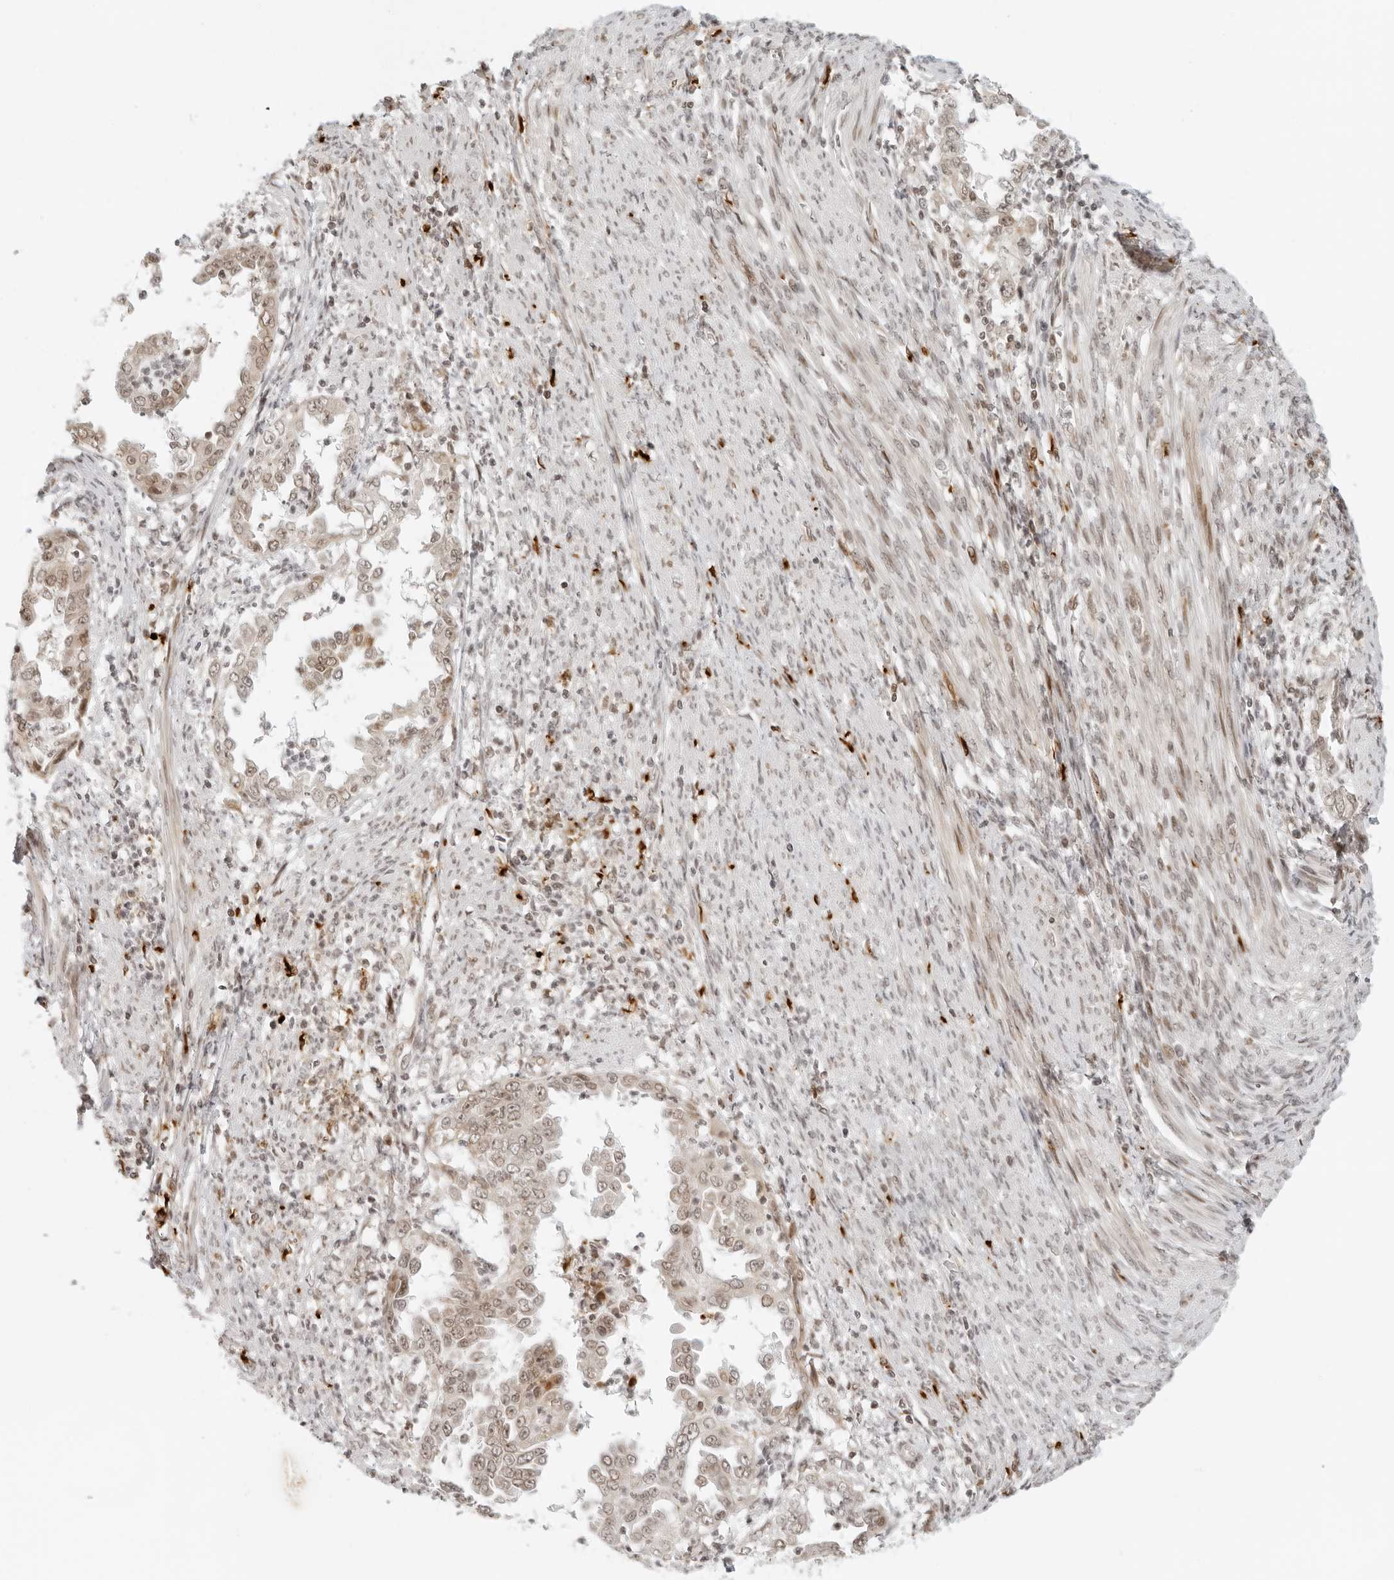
{"staining": {"intensity": "weak", "quantity": ">75%", "location": "cytoplasmic/membranous,nuclear"}, "tissue": "endometrial cancer", "cell_type": "Tumor cells", "image_type": "cancer", "snomed": [{"axis": "morphology", "description": "Adenocarcinoma, NOS"}, {"axis": "topography", "description": "Endometrium"}], "caption": "Immunohistochemical staining of human endometrial adenocarcinoma demonstrates weak cytoplasmic/membranous and nuclear protein staining in about >75% of tumor cells. Immunohistochemistry stains the protein of interest in brown and the nuclei are stained blue.", "gene": "ZNF407", "patient": {"sex": "female", "age": 85}}